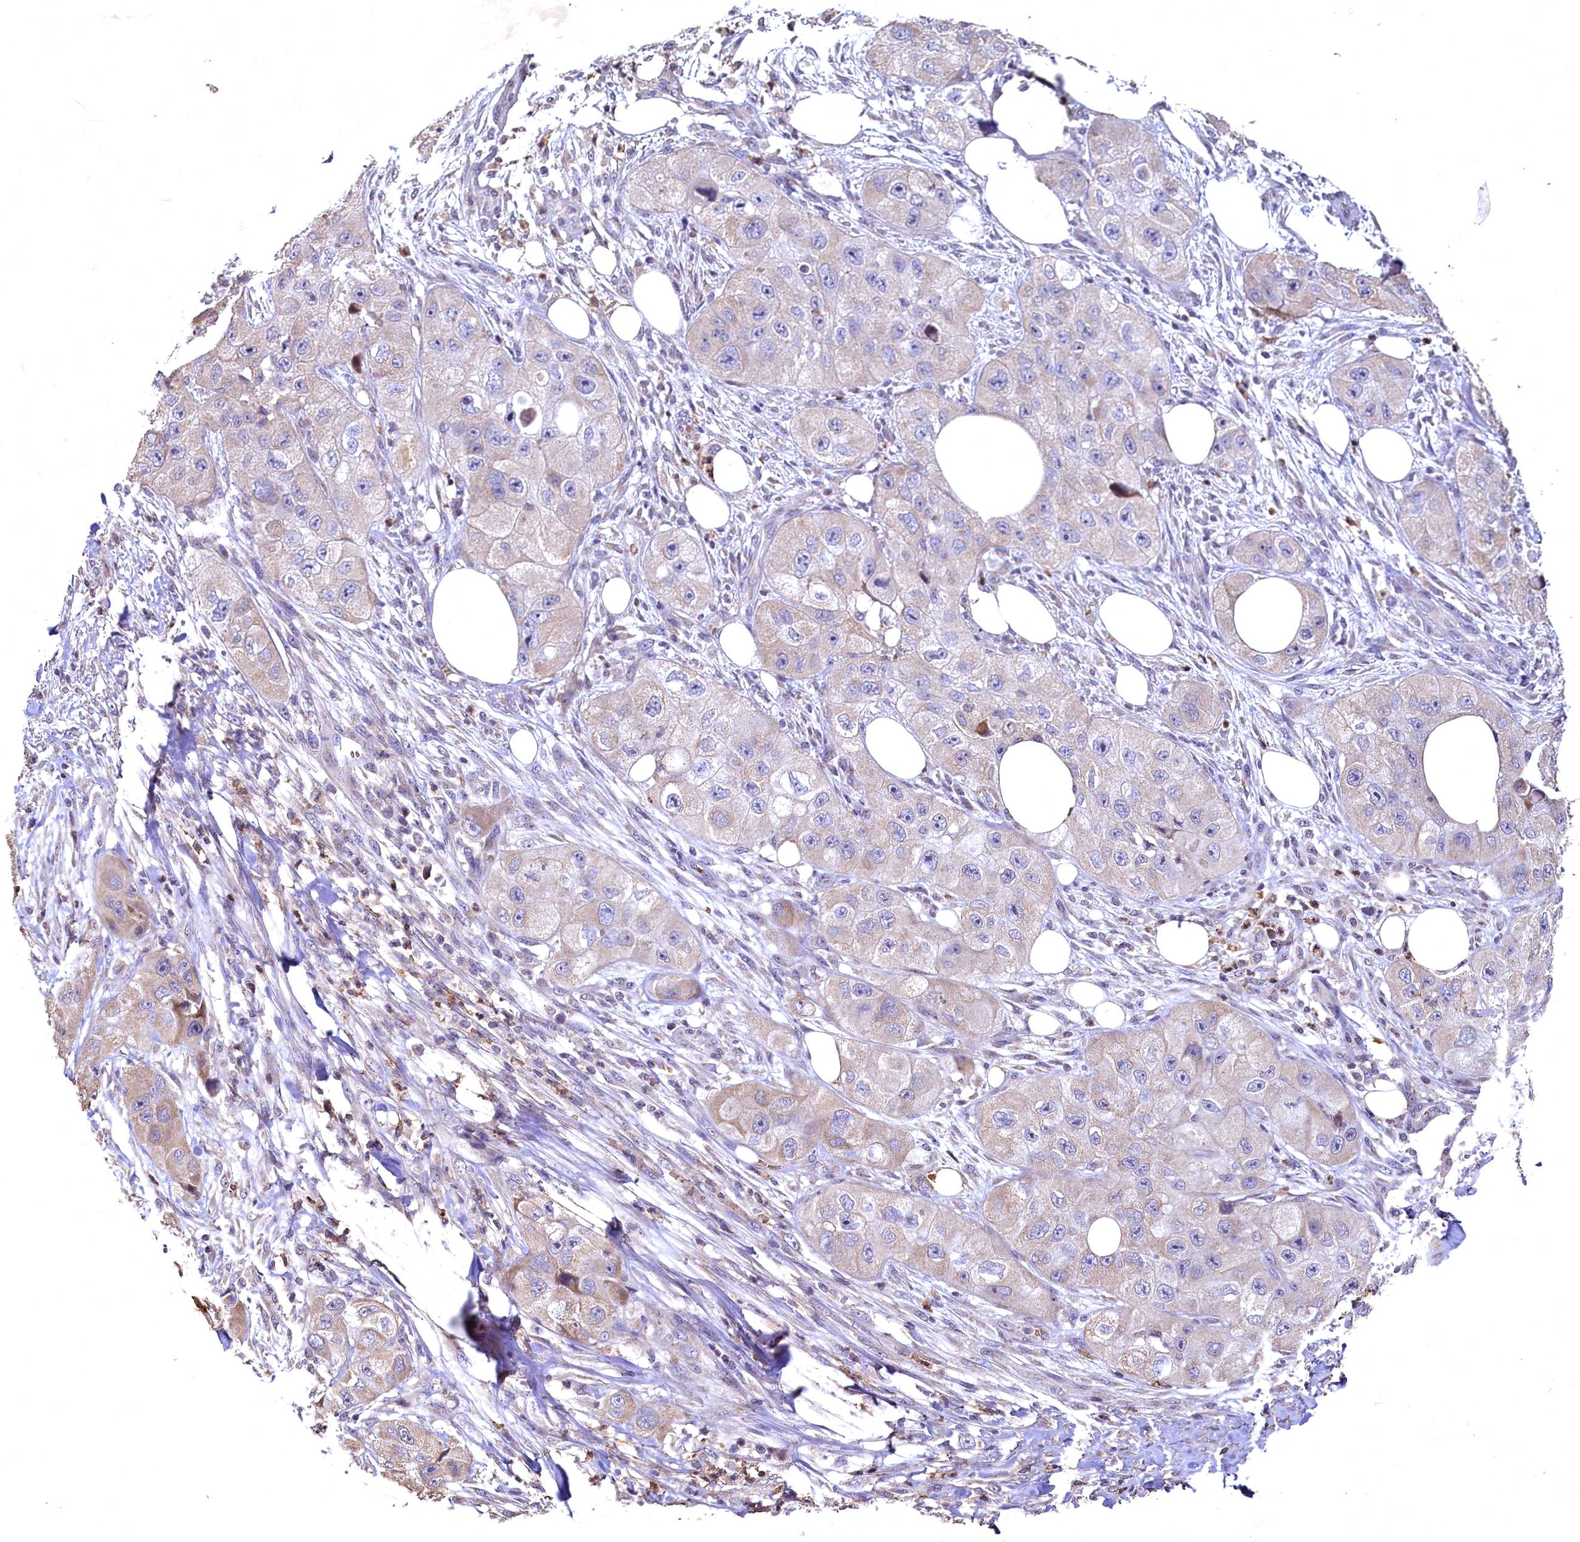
{"staining": {"intensity": "weak", "quantity": "<25%", "location": "cytoplasmic/membranous"}, "tissue": "skin cancer", "cell_type": "Tumor cells", "image_type": "cancer", "snomed": [{"axis": "morphology", "description": "Squamous cell carcinoma, NOS"}, {"axis": "topography", "description": "Skin"}, {"axis": "topography", "description": "Subcutis"}], "caption": "High power microscopy micrograph of an immunohistochemistry image of skin cancer (squamous cell carcinoma), revealing no significant expression in tumor cells.", "gene": "SPTA1", "patient": {"sex": "male", "age": 73}}